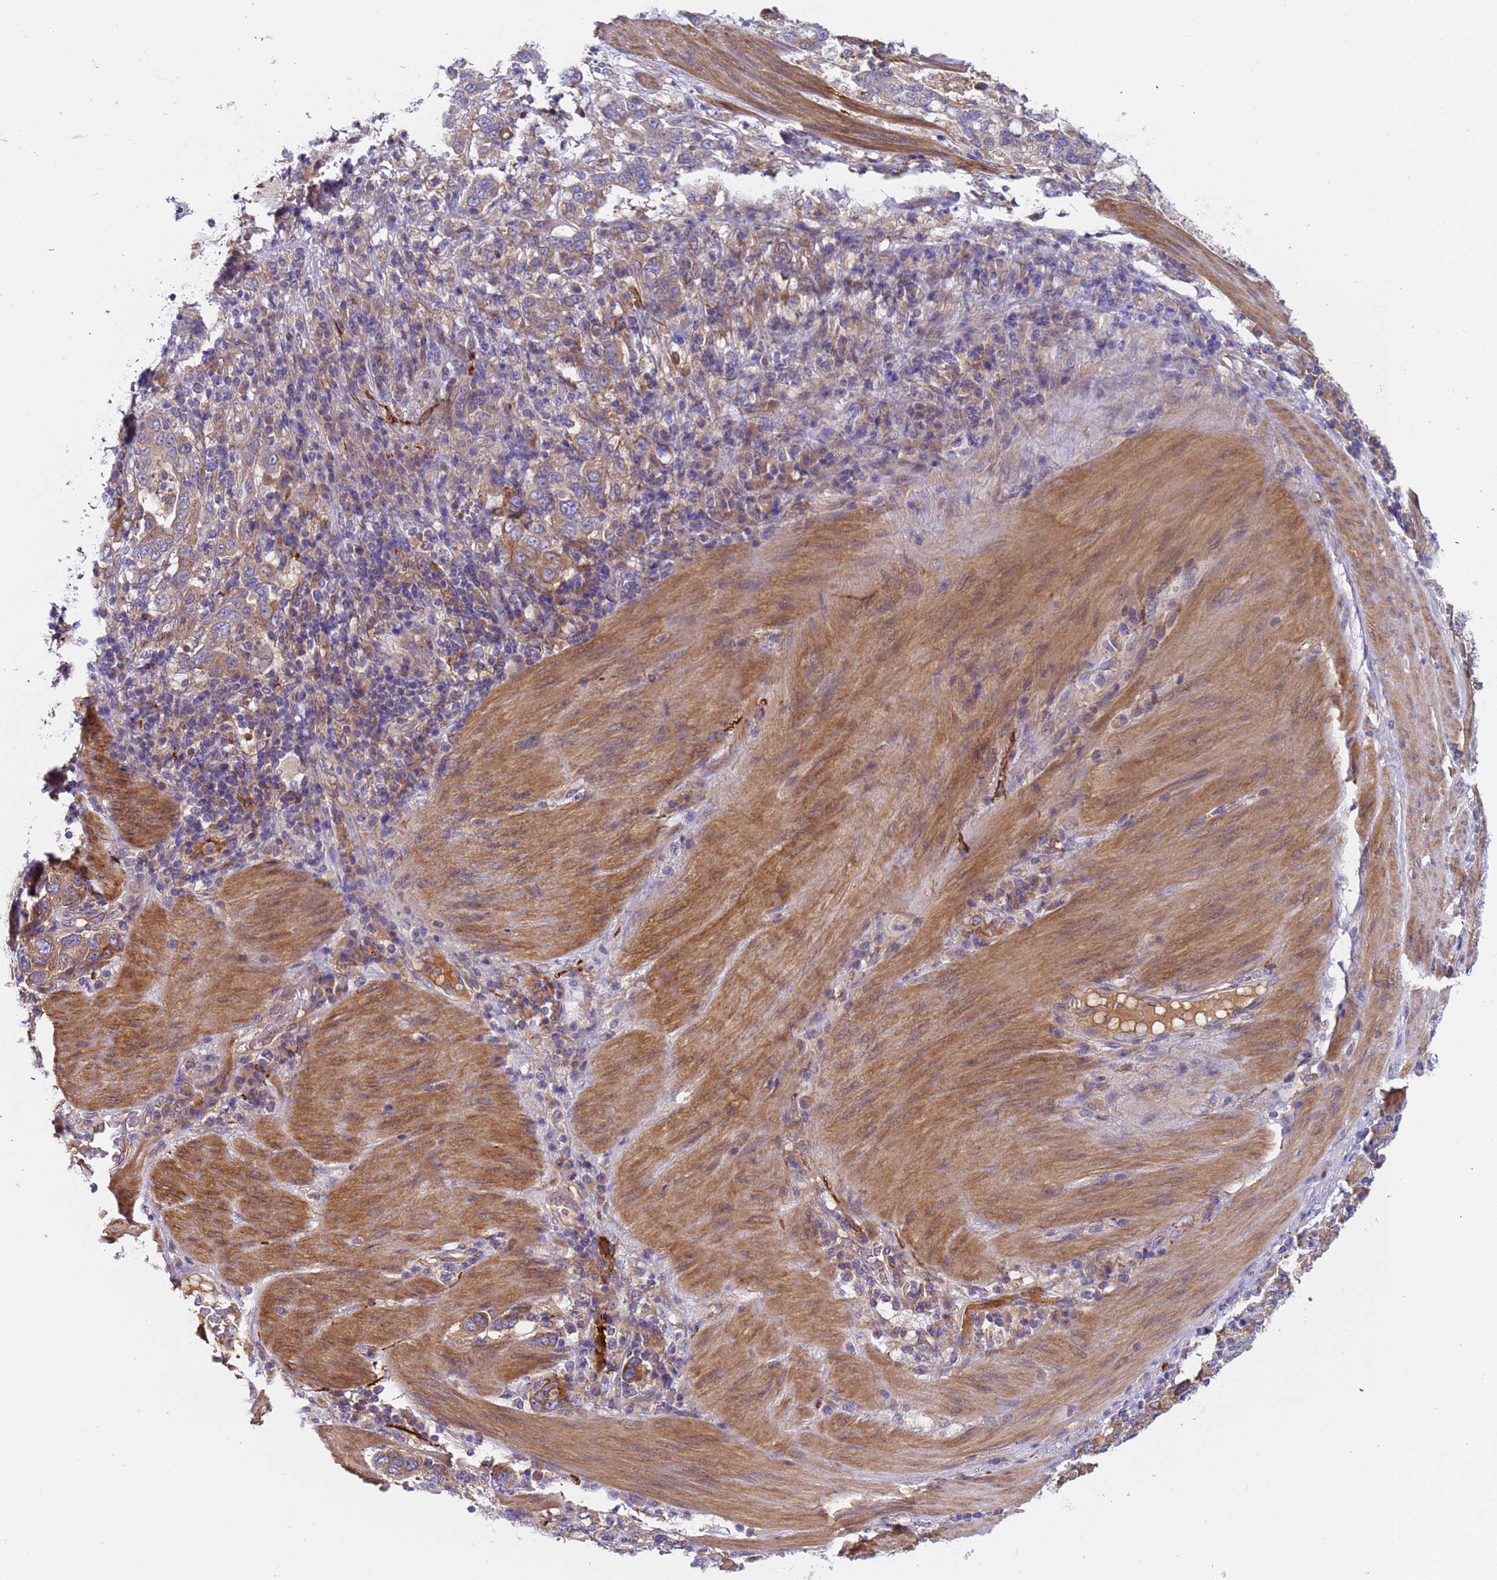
{"staining": {"intensity": "weak", "quantity": ">75%", "location": "cytoplasmic/membranous"}, "tissue": "stomach cancer", "cell_type": "Tumor cells", "image_type": "cancer", "snomed": [{"axis": "morphology", "description": "Adenocarcinoma, NOS"}, {"axis": "topography", "description": "Stomach, upper"}, {"axis": "topography", "description": "Stomach"}], "caption": "A histopathology image showing weak cytoplasmic/membranous positivity in approximately >75% of tumor cells in stomach adenocarcinoma, as visualized by brown immunohistochemical staining.", "gene": "PAQR7", "patient": {"sex": "male", "age": 62}}